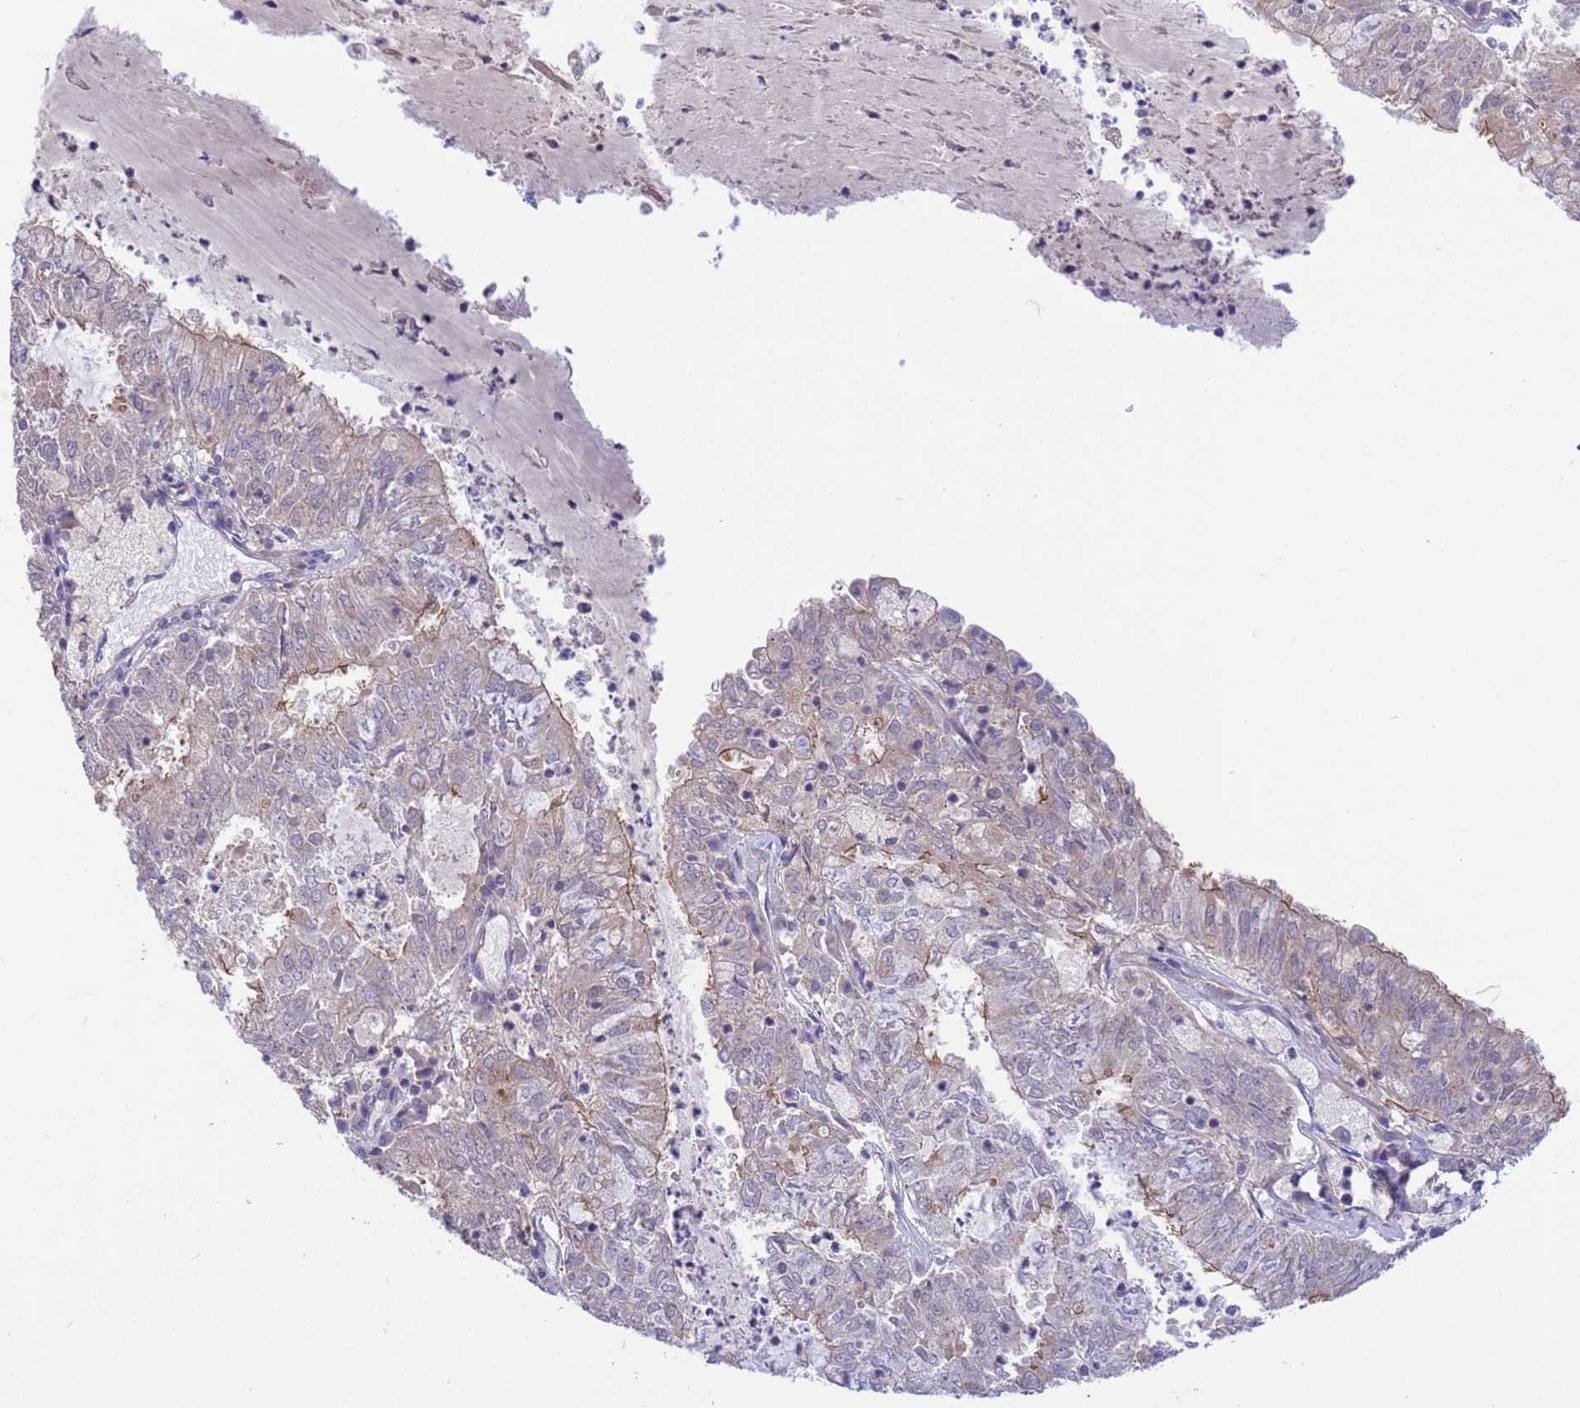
{"staining": {"intensity": "weak", "quantity": "<25%", "location": "cytoplasmic/membranous"}, "tissue": "endometrial cancer", "cell_type": "Tumor cells", "image_type": "cancer", "snomed": [{"axis": "morphology", "description": "Adenocarcinoma, NOS"}, {"axis": "topography", "description": "Endometrium"}], "caption": "Human endometrial cancer stained for a protein using IHC displays no expression in tumor cells.", "gene": "GJA10", "patient": {"sex": "female", "age": 57}}